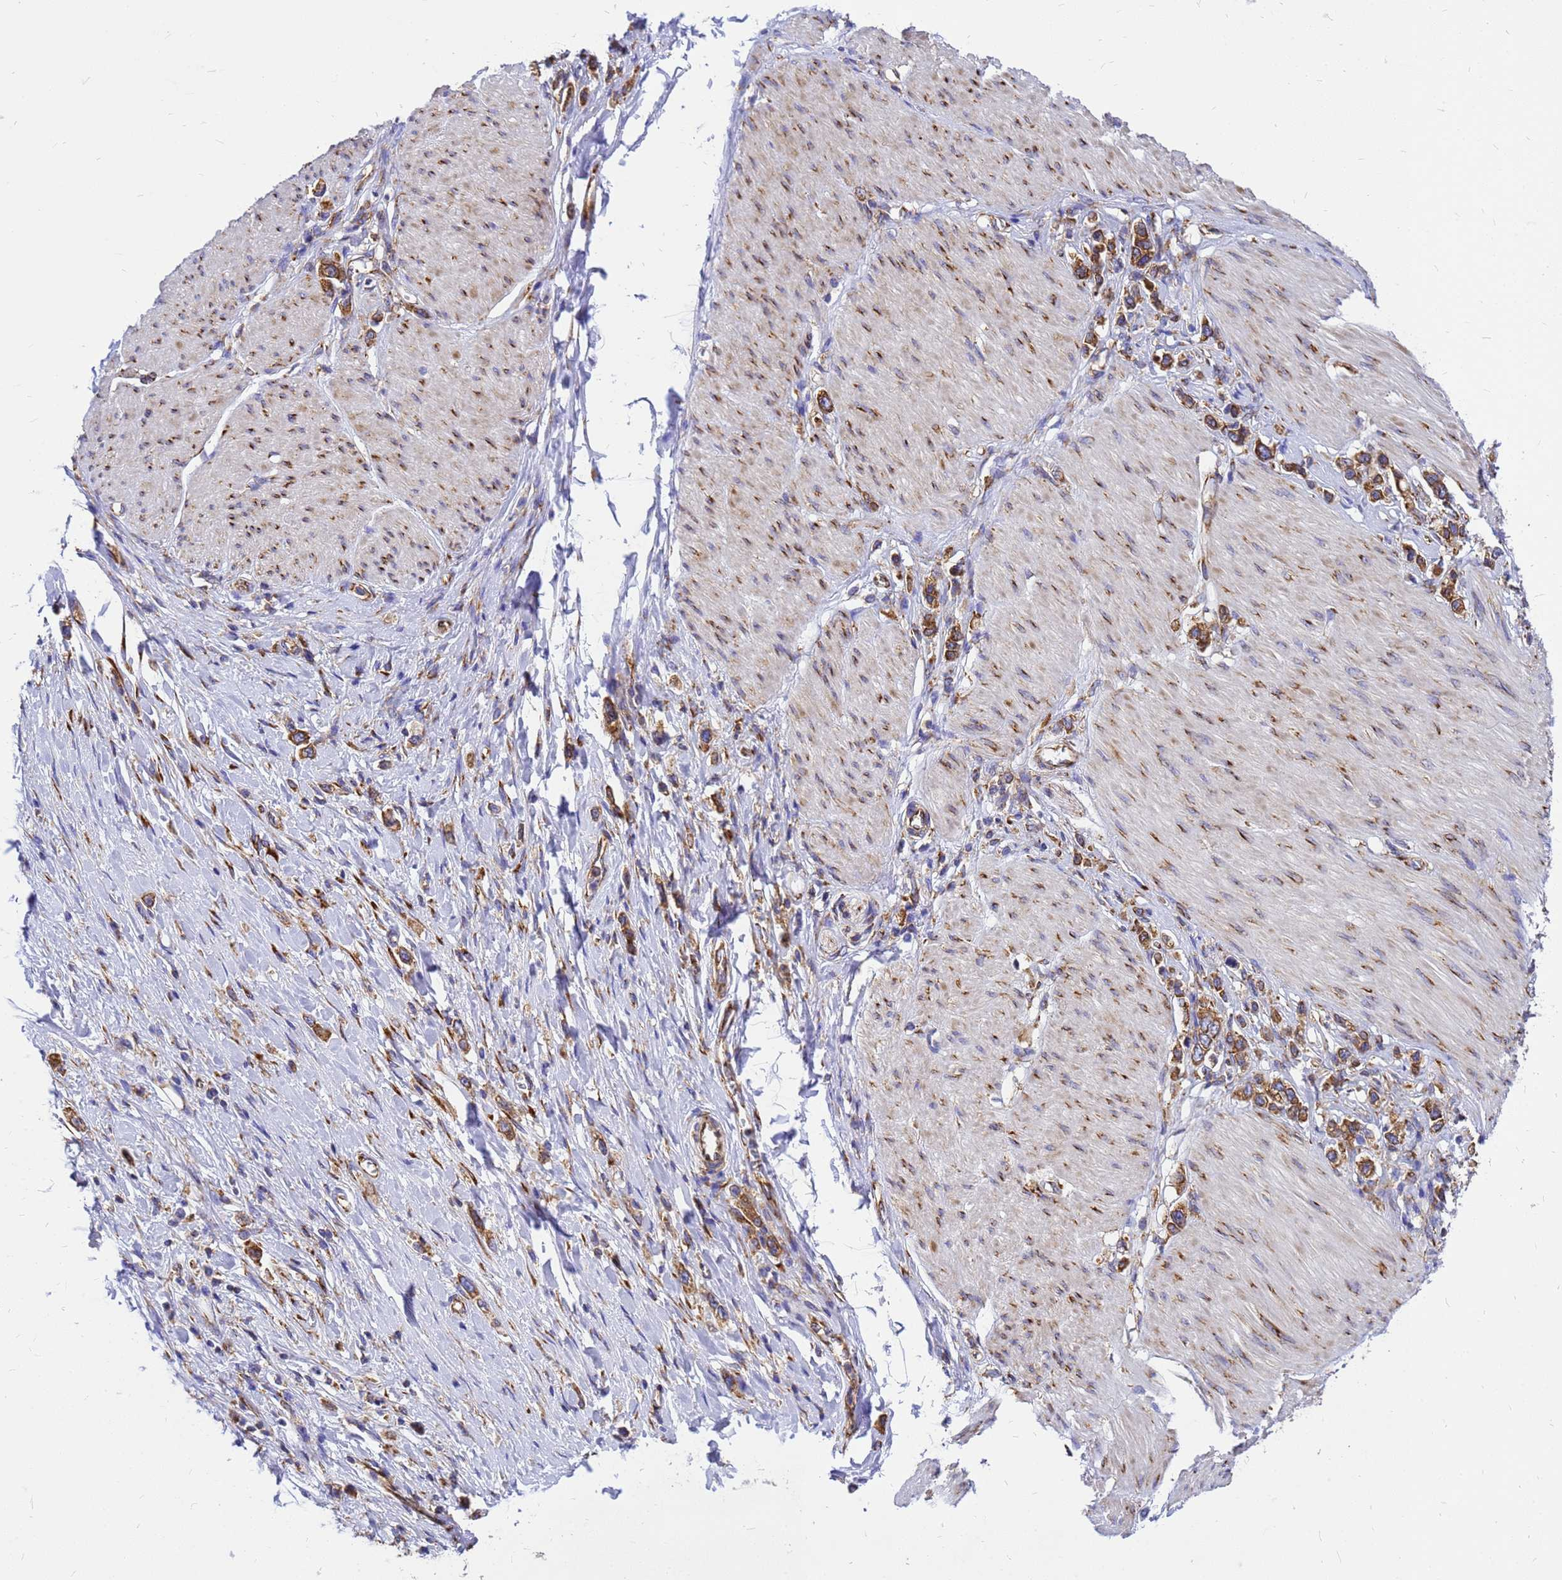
{"staining": {"intensity": "moderate", "quantity": ">75%", "location": "cytoplasmic/membranous"}, "tissue": "stomach cancer", "cell_type": "Tumor cells", "image_type": "cancer", "snomed": [{"axis": "morphology", "description": "Adenocarcinoma, NOS"}, {"axis": "topography", "description": "Stomach"}], "caption": "Immunohistochemistry micrograph of neoplastic tissue: stomach adenocarcinoma stained using IHC shows medium levels of moderate protein expression localized specifically in the cytoplasmic/membranous of tumor cells, appearing as a cytoplasmic/membranous brown color.", "gene": "EEF1D", "patient": {"sex": "female", "age": 65}}